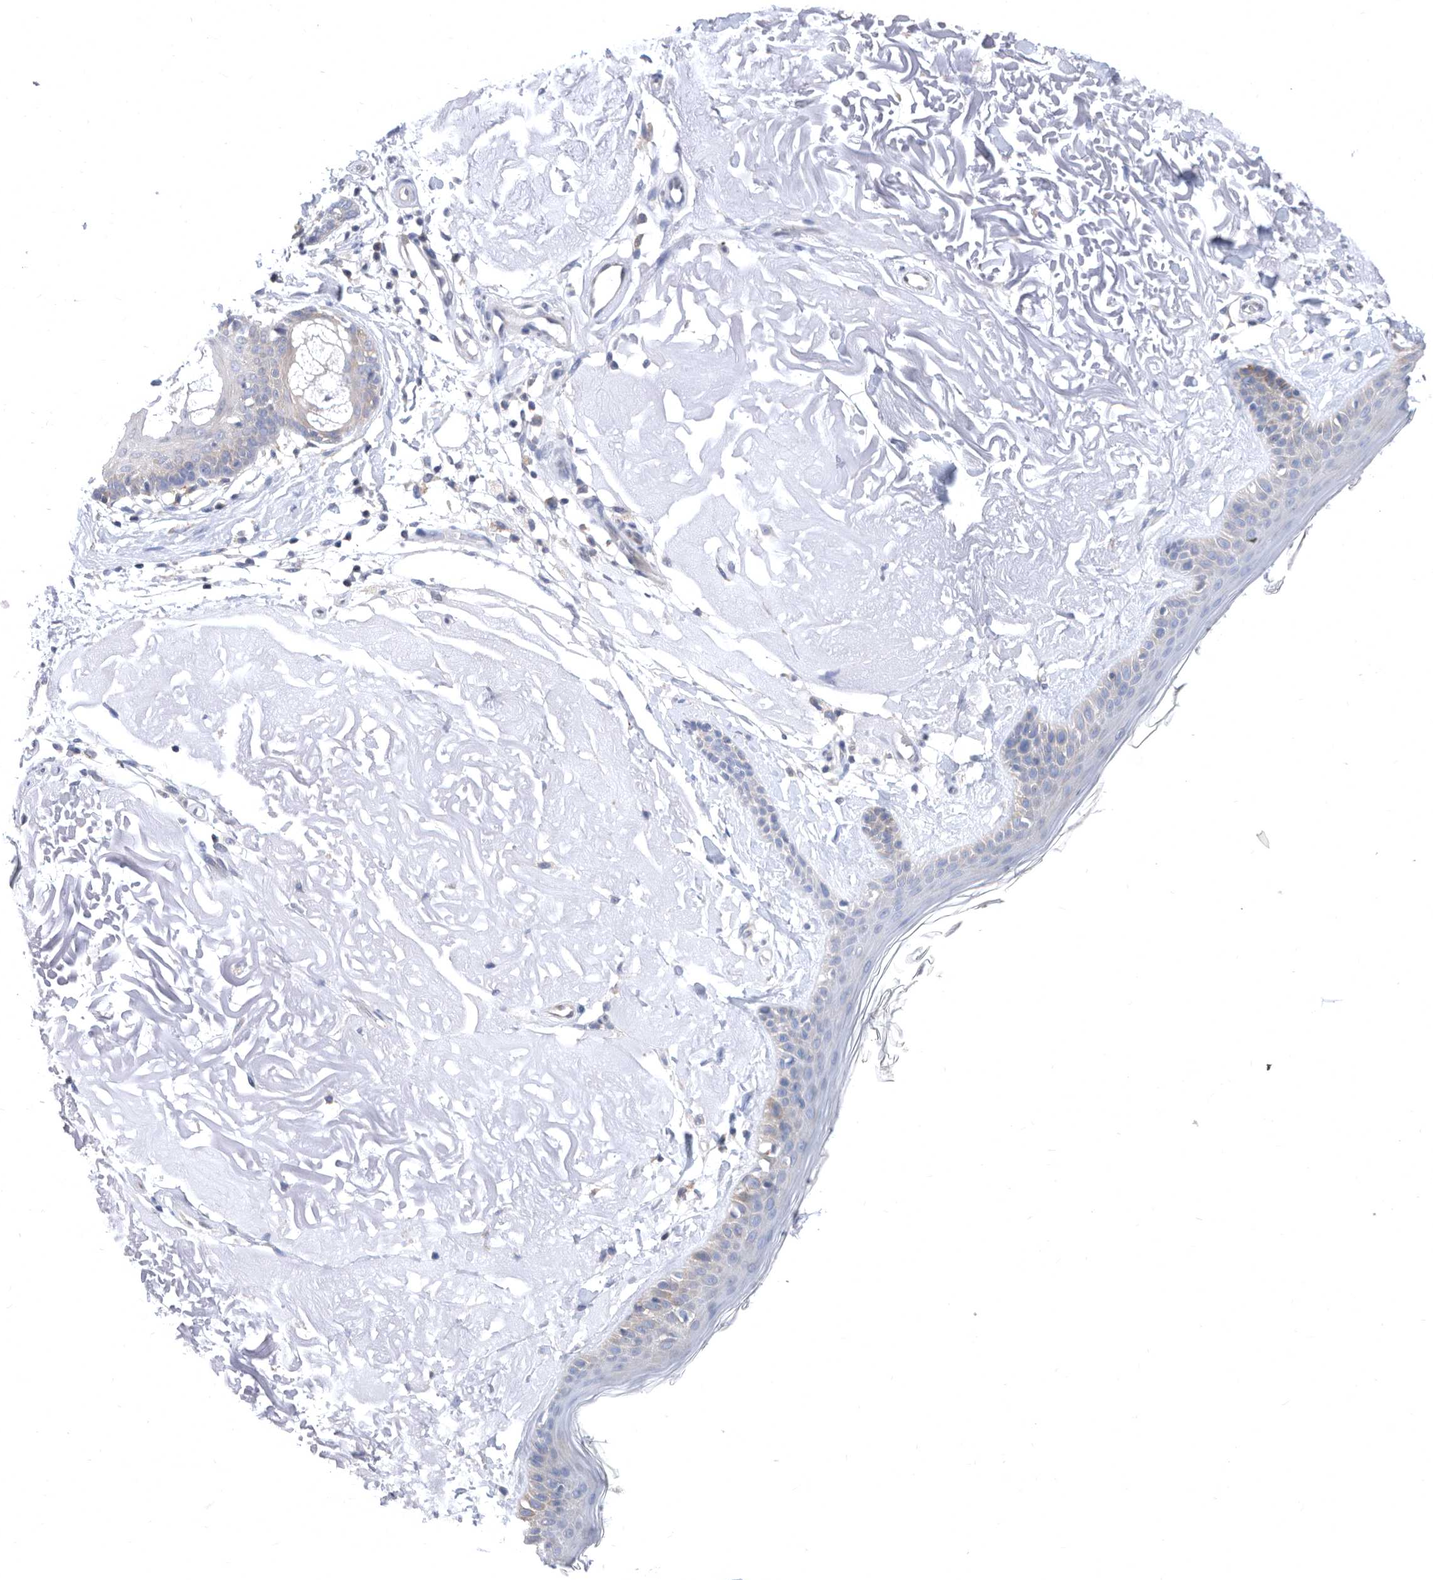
{"staining": {"intensity": "negative", "quantity": "none", "location": "none"}, "tissue": "skin", "cell_type": "Fibroblasts", "image_type": "normal", "snomed": [{"axis": "morphology", "description": "Normal tissue, NOS"}, {"axis": "topography", "description": "Skin"}, {"axis": "topography", "description": "Skeletal muscle"}], "caption": "Unremarkable skin was stained to show a protein in brown. There is no significant expression in fibroblasts.", "gene": "CCT4", "patient": {"sex": "male", "age": 83}}